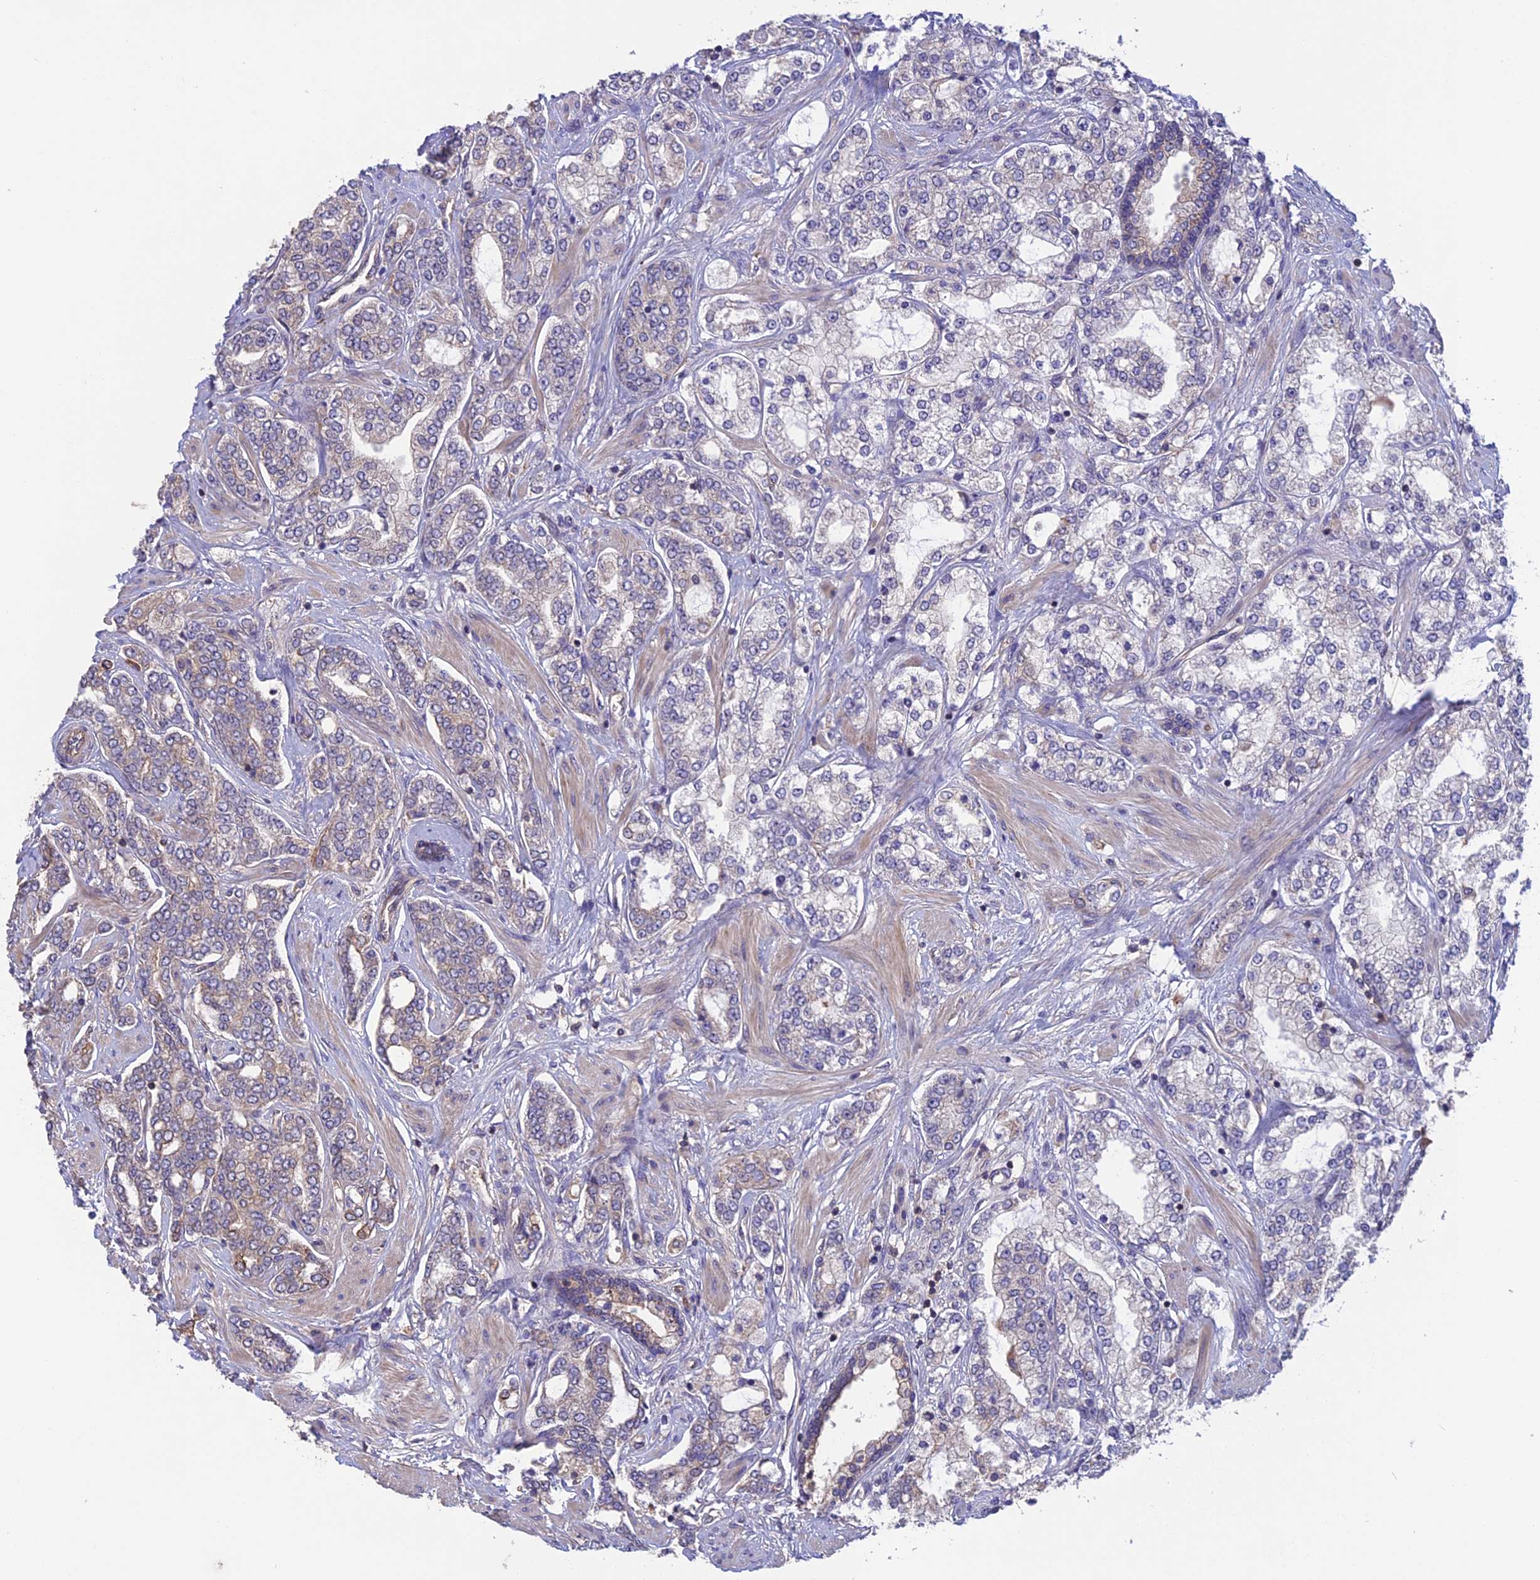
{"staining": {"intensity": "weak", "quantity": "<25%", "location": "cytoplasmic/membranous"}, "tissue": "prostate cancer", "cell_type": "Tumor cells", "image_type": "cancer", "snomed": [{"axis": "morphology", "description": "Adenocarcinoma, High grade"}, {"axis": "topography", "description": "Prostate"}], "caption": "Histopathology image shows no protein positivity in tumor cells of prostate cancer (high-grade adenocarcinoma) tissue.", "gene": "GAS8", "patient": {"sex": "male", "age": 64}}